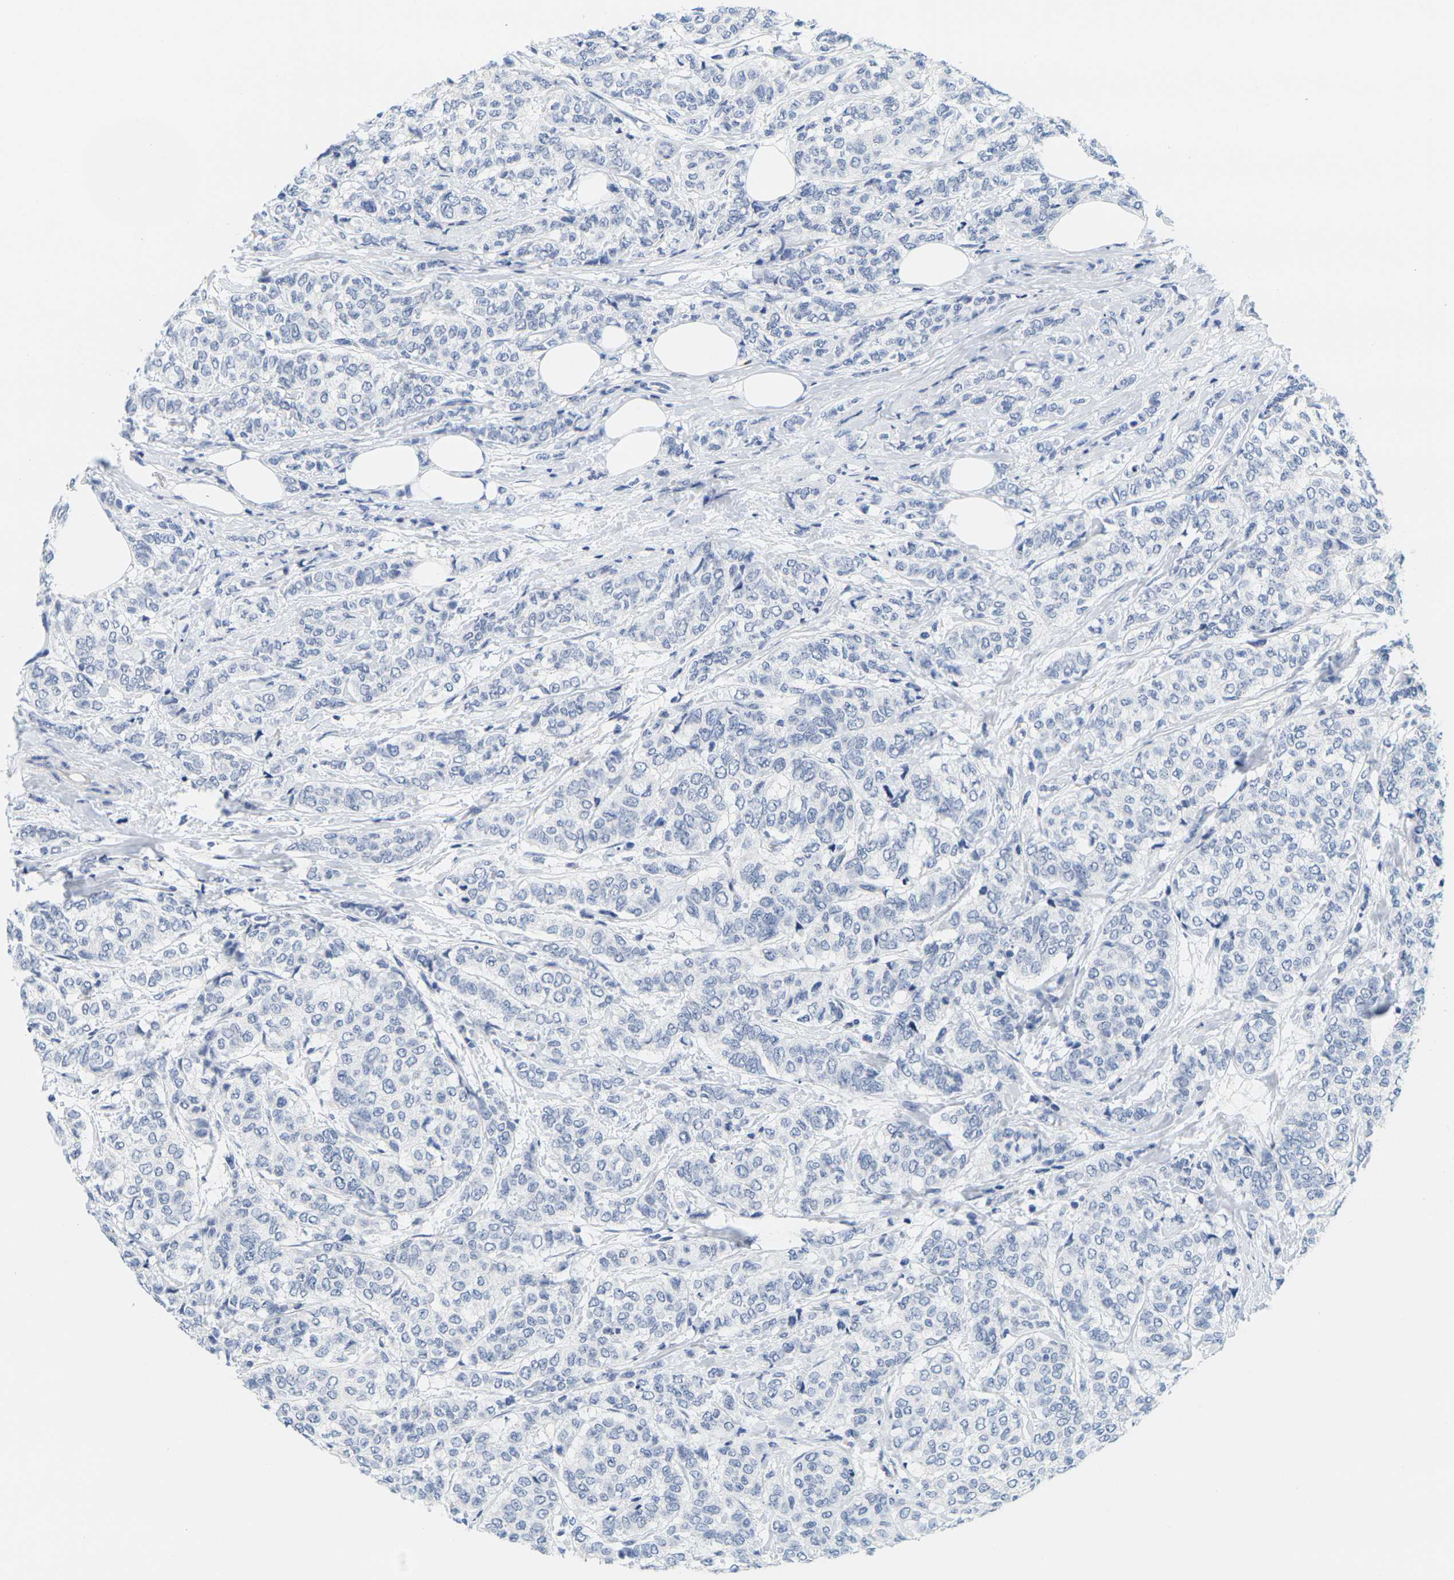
{"staining": {"intensity": "negative", "quantity": "none", "location": "none"}, "tissue": "breast cancer", "cell_type": "Tumor cells", "image_type": "cancer", "snomed": [{"axis": "morphology", "description": "Lobular carcinoma"}, {"axis": "topography", "description": "Breast"}], "caption": "The image exhibits no staining of tumor cells in breast cancer (lobular carcinoma). (Immunohistochemistry (ihc), brightfield microscopy, high magnification).", "gene": "HLA-DOB", "patient": {"sex": "female", "age": 60}}